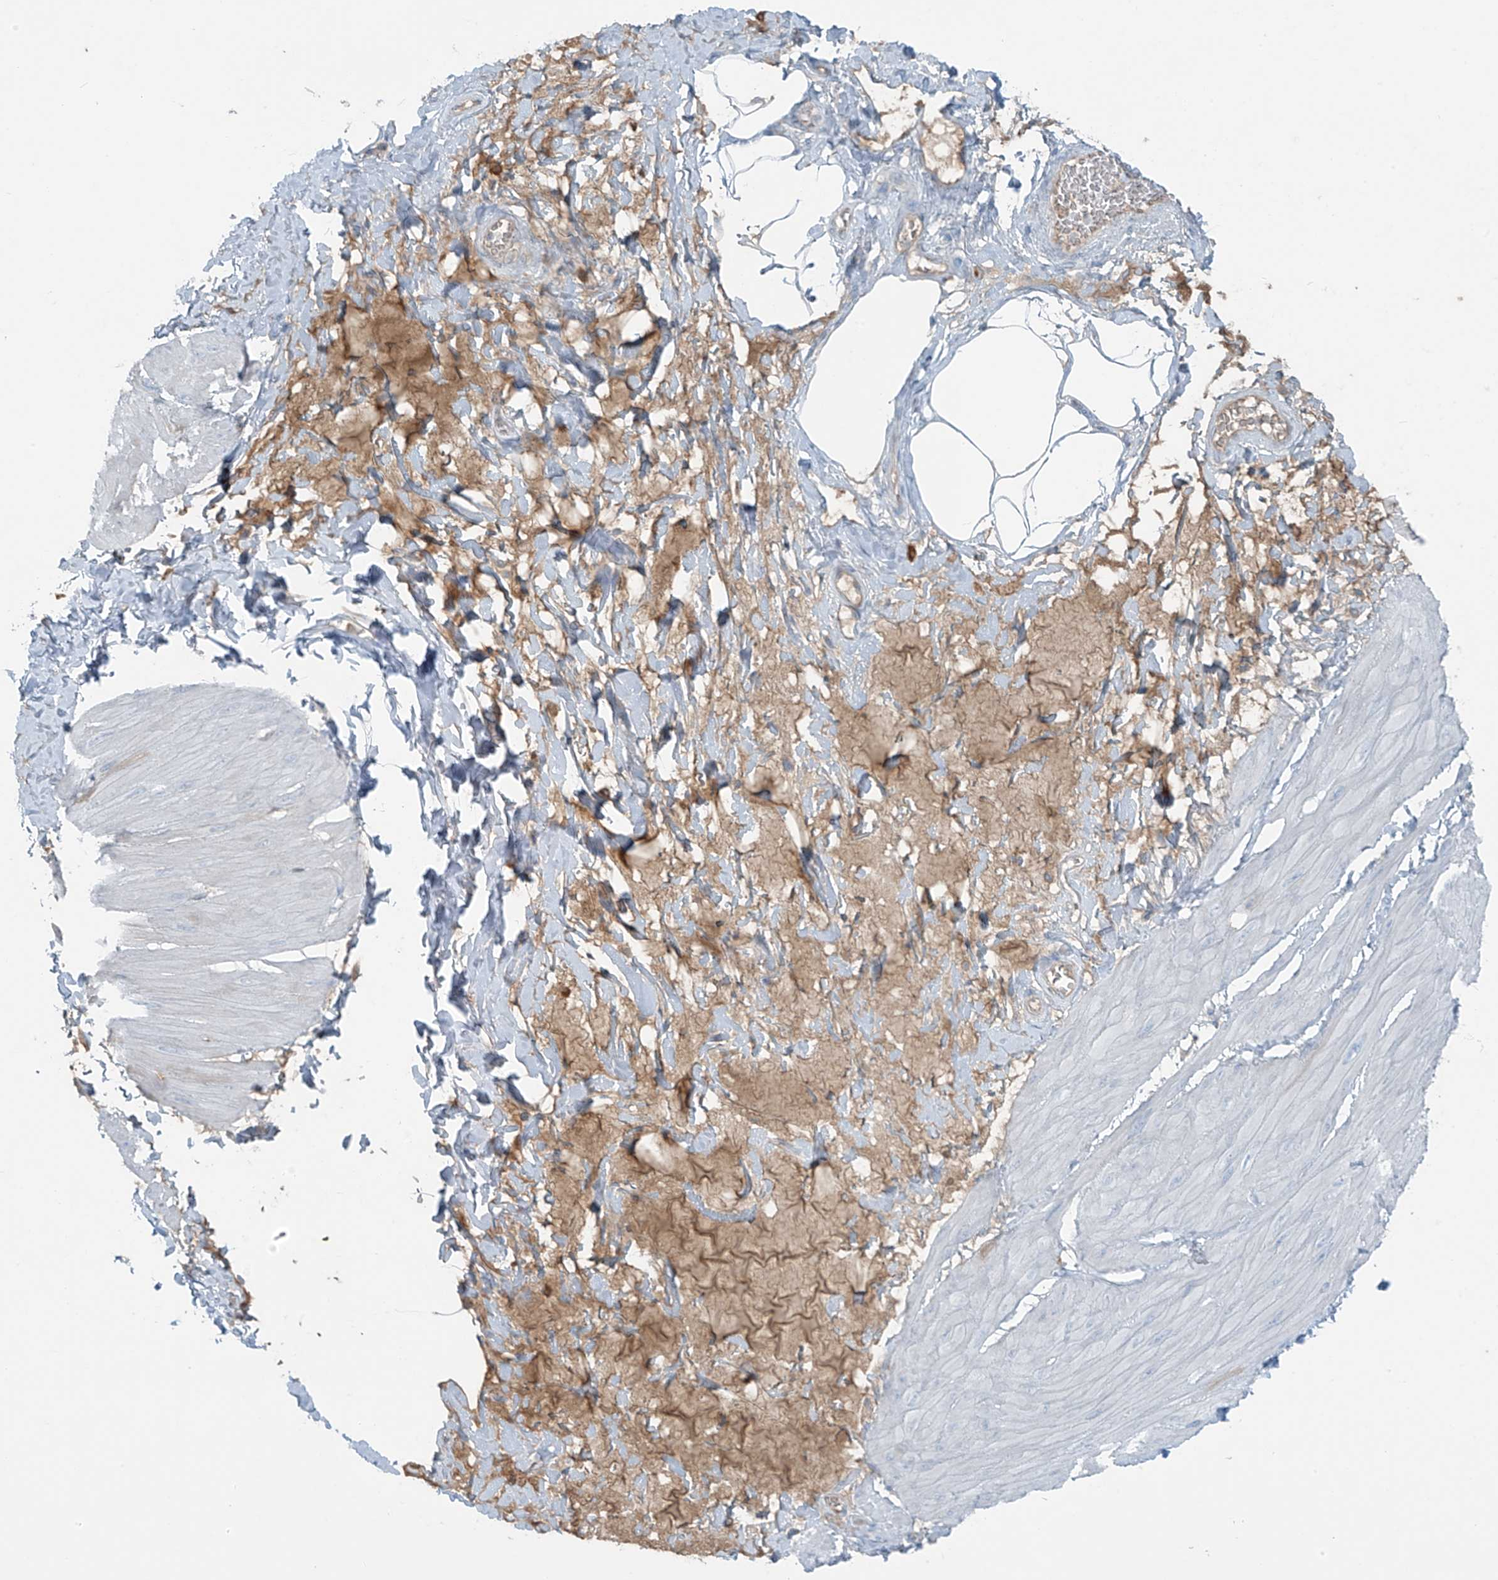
{"staining": {"intensity": "negative", "quantity": "none", "location": "none"}, "tissue": "smooth muscle", "cell_type": "Smooth muscle cells", "image_type": "normal", "snomed": [{"axis": "morphology", "description": "Urothelial carcinoma, High grade"}, {"axis": "topography", "description": "Urinary bladder"}], "caption": "High power microscopy image of an immunohistochemistry micrograph of benign smooth muscle, revealing no significant positivity in smooth muscle cells. (Brightfield microscopy of DAB IHC at high magnification).", "gene": "FAM131C", "patient": {"sex": "male", "age": 46}}